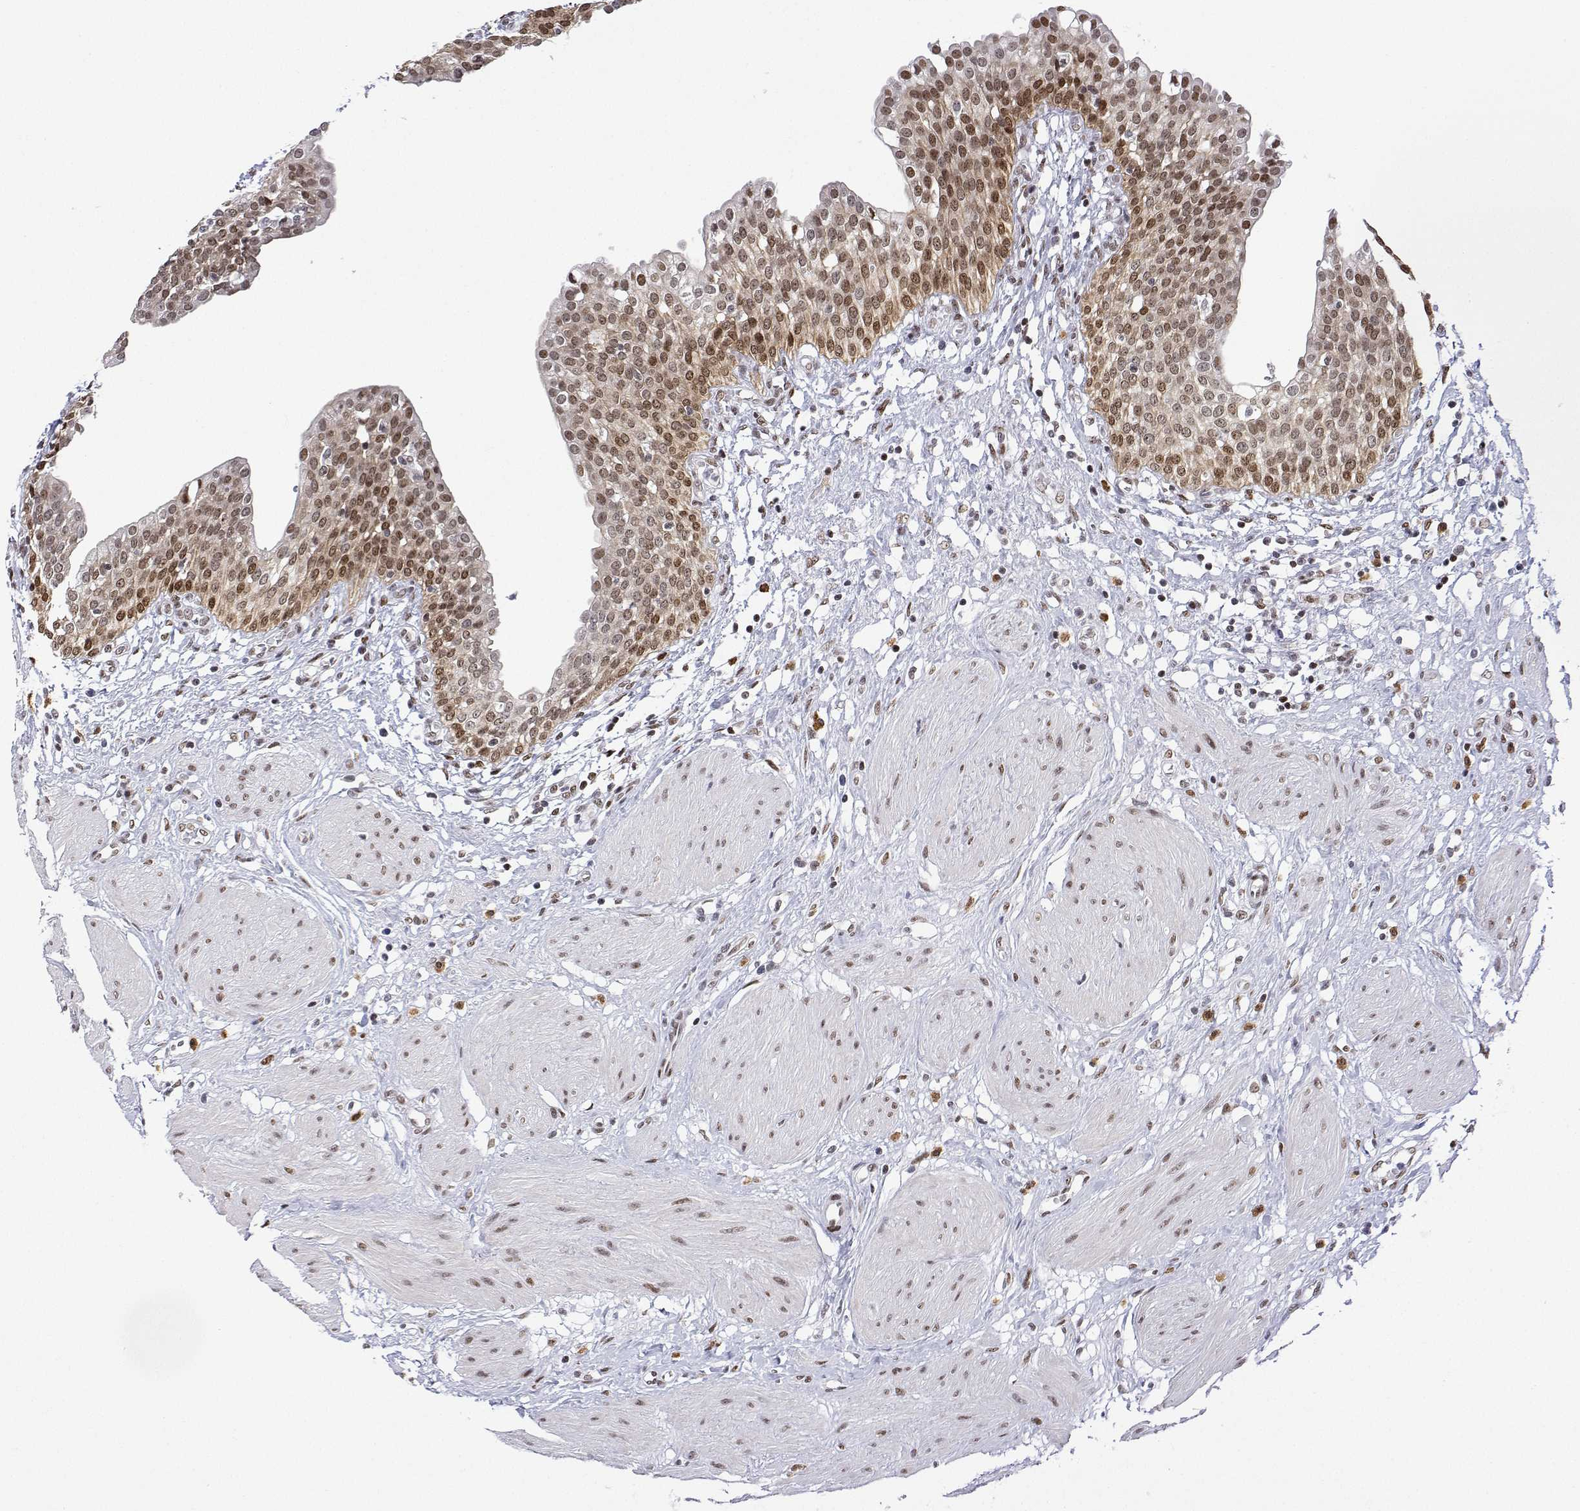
{"staining": {"intensity": "strong", "quantity": ">75%", "location": "nuclear"}, "tissue": "urinary bladder", "cell_type": "Urothelial cells", "image_type": "normal", "snomed": [{"axis": "morphology", "description": "Normal tissue, NOS"}, {"axis": "topography", "description": "Urinary bladder"}], "caption": "A high-resolution image shows IHC staining of normal urinary bladder, which demonstrates strong nuclear expression in approximately >75% of urothelial cells.", "gene": "XPC", "patient": {"sex": "male", "age": 55}}